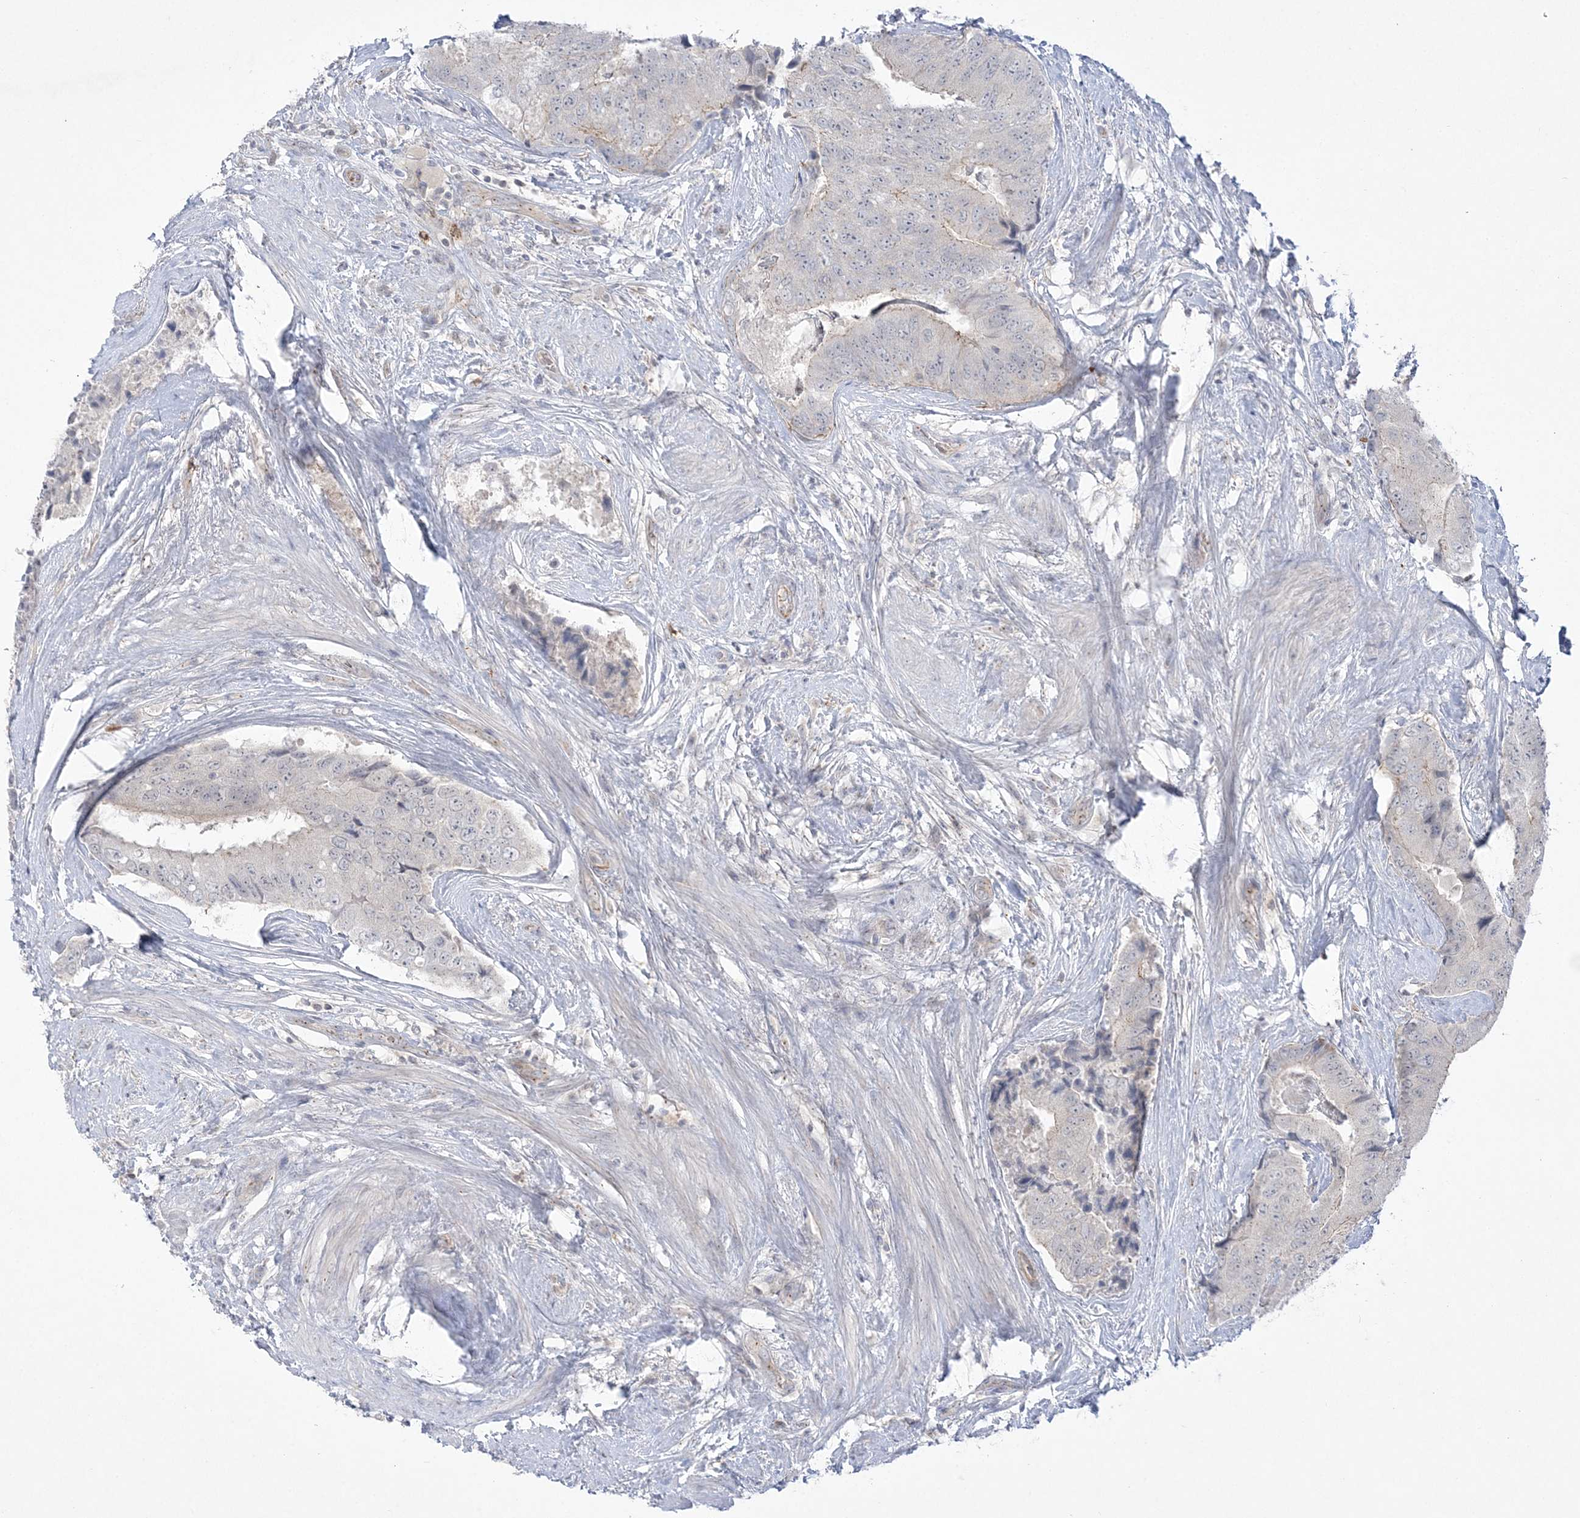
{"staining": {"intensity": "negative", "quantity": "none", "location": "none"}, "tissue": "prostate cancer", "cell_type": "Tumor cells", "image_type": "cancer", "snomed": [{"axis": "morphology", "description": "Adenocarcinoma, High grade"}, {"axis": "topography", "description": "Prostate"}], "caption": "Tumor cells are negative for brown protein staining in adenocarcinoma (high-grade) (prostate).", "gene": "ADAMTS12", "patient": {"sex": "male", "age": 70}}